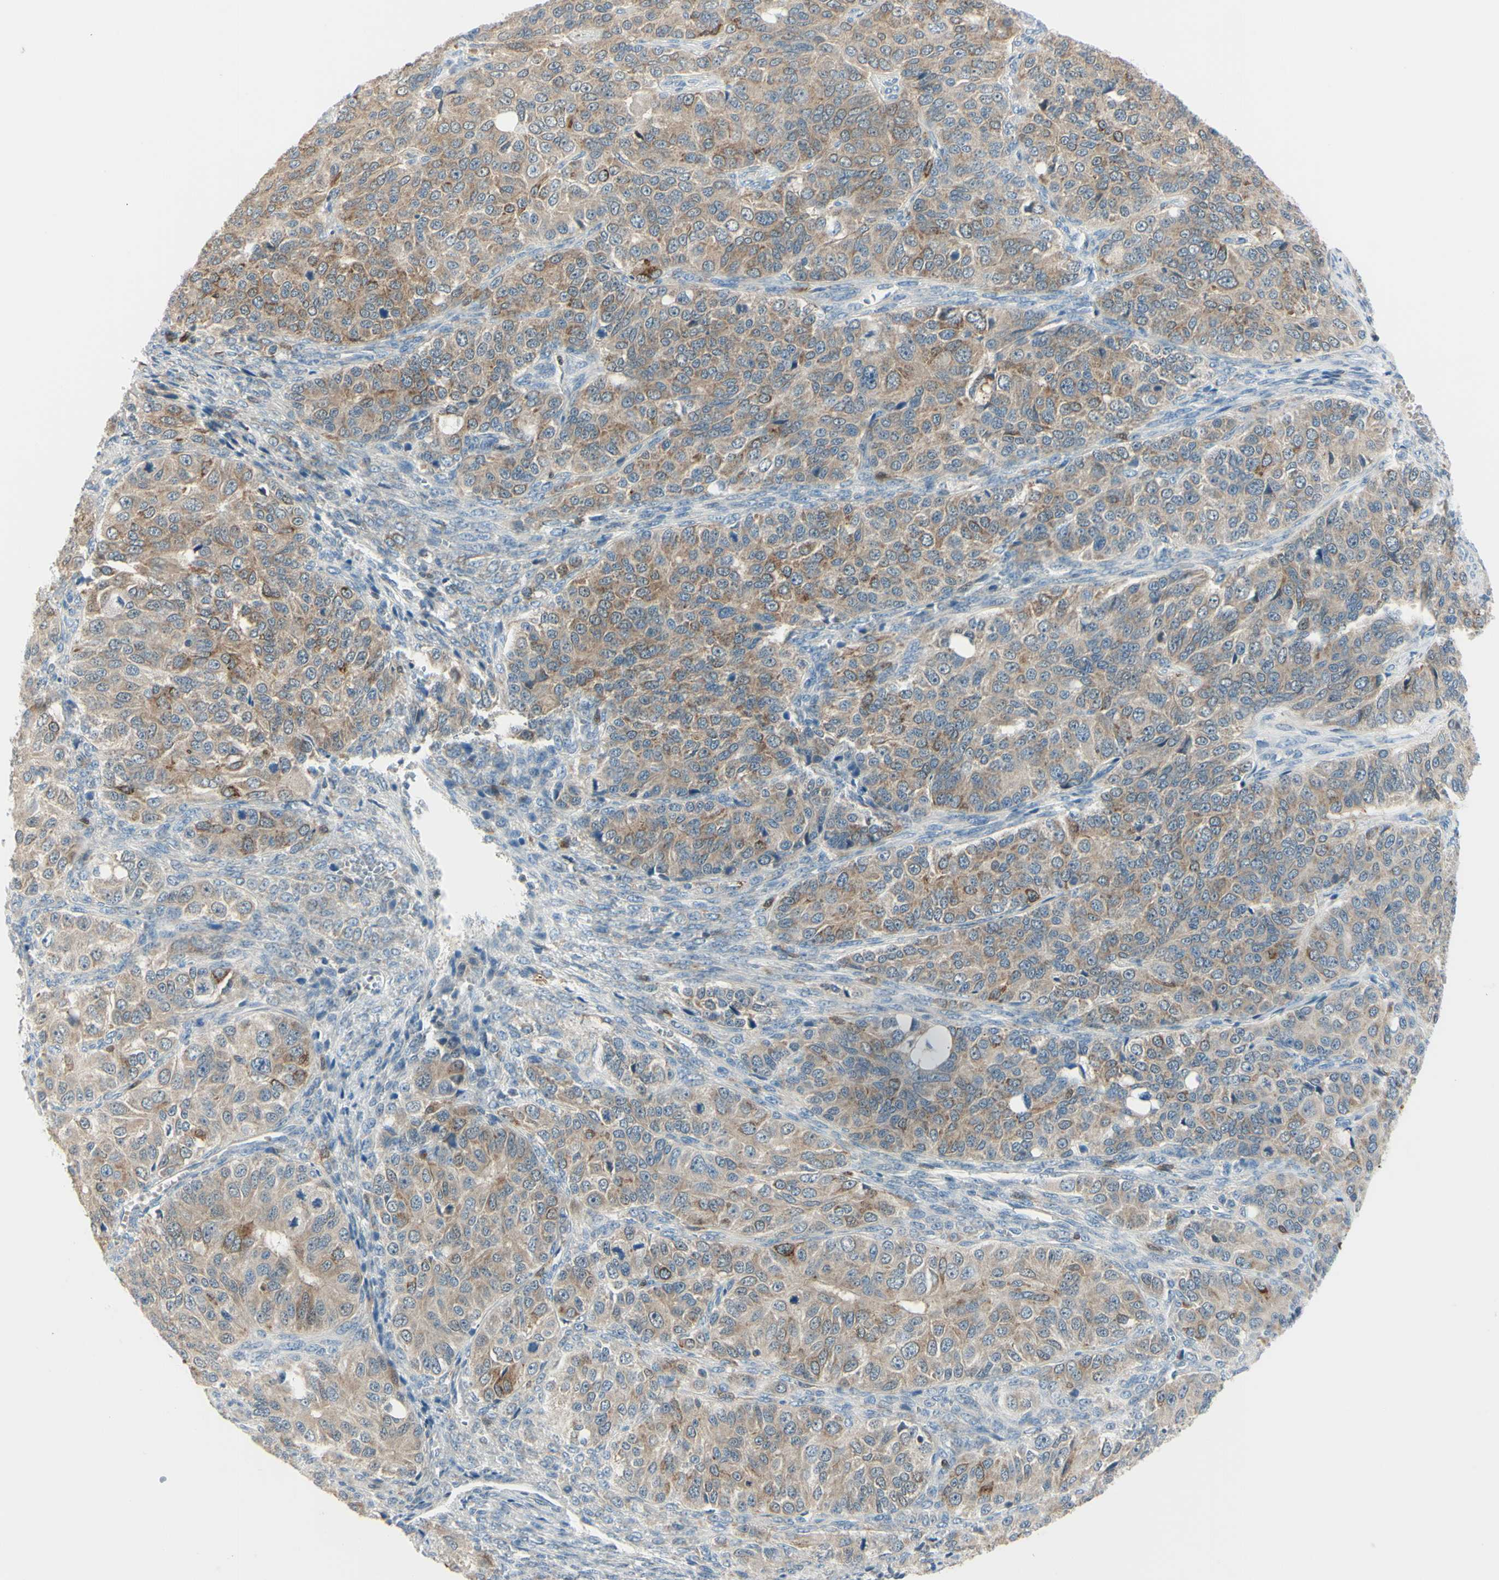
{"staining": {"intensity": "moderate", "quantity": ">75%", "location": "cytoplasmic/membranous"}, "tissue": "ovarian cancer", "cell_type": "Tumor cells", "image_type": "cancer", "snomed": [{"axis": "morphology", "description": "Carcinoma, endometroid"}, {"axis": "topography", "description": "Ovary"}], "caption": "IHC (DAB) staining of human ovarian cancer (endometroid carcinoma) exhibits moderate cytoplasmic/membranous protein expression in about >75% of tumor cells. The staining was performed using DAB, with brown indicating positive protein expression. Nuclei are stained blue with hematoxylin.", "gene": "CYRIB", "patient": {"sex": "female", "age": 51}}